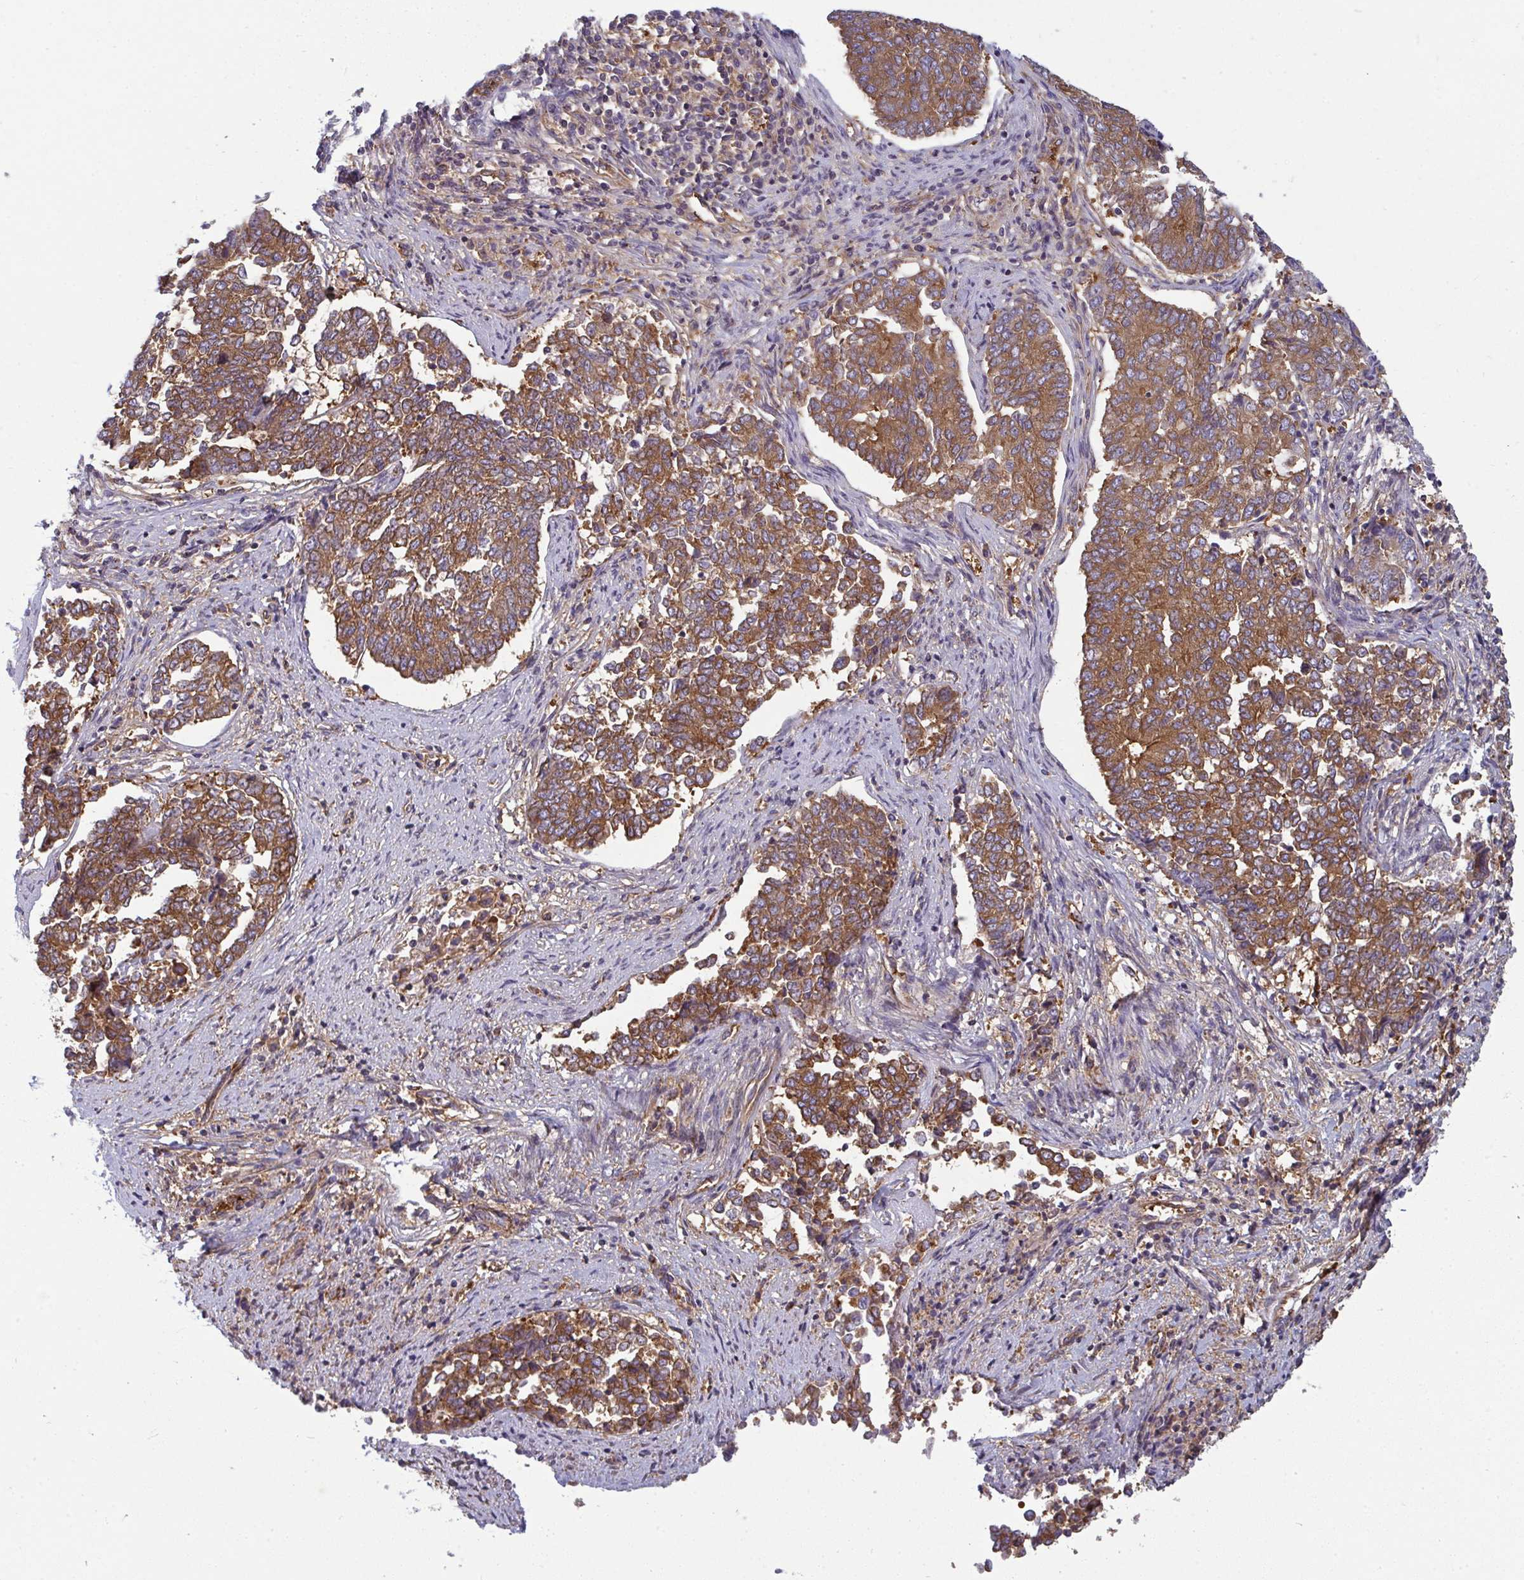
{"staining": {"intensity": "strong", "quantity": ">75%", "location": "cytoplasmic/membranous"}, "tissue": "endometrial cancer", "cell_type": "Tumor cells", "image_type": "cancer", "snomed": [{"axis": "morphology", "description": "Adenocarcinoma, NOS"}, {"axis": "topography", "description": "Endometrium"}], "caption": "Human endometrial cancer stained with a protein marker exhibits strong staining in tumor cells.", "gene": "DYNC1I2", "patient": {"sex": "female", "age": 80}}